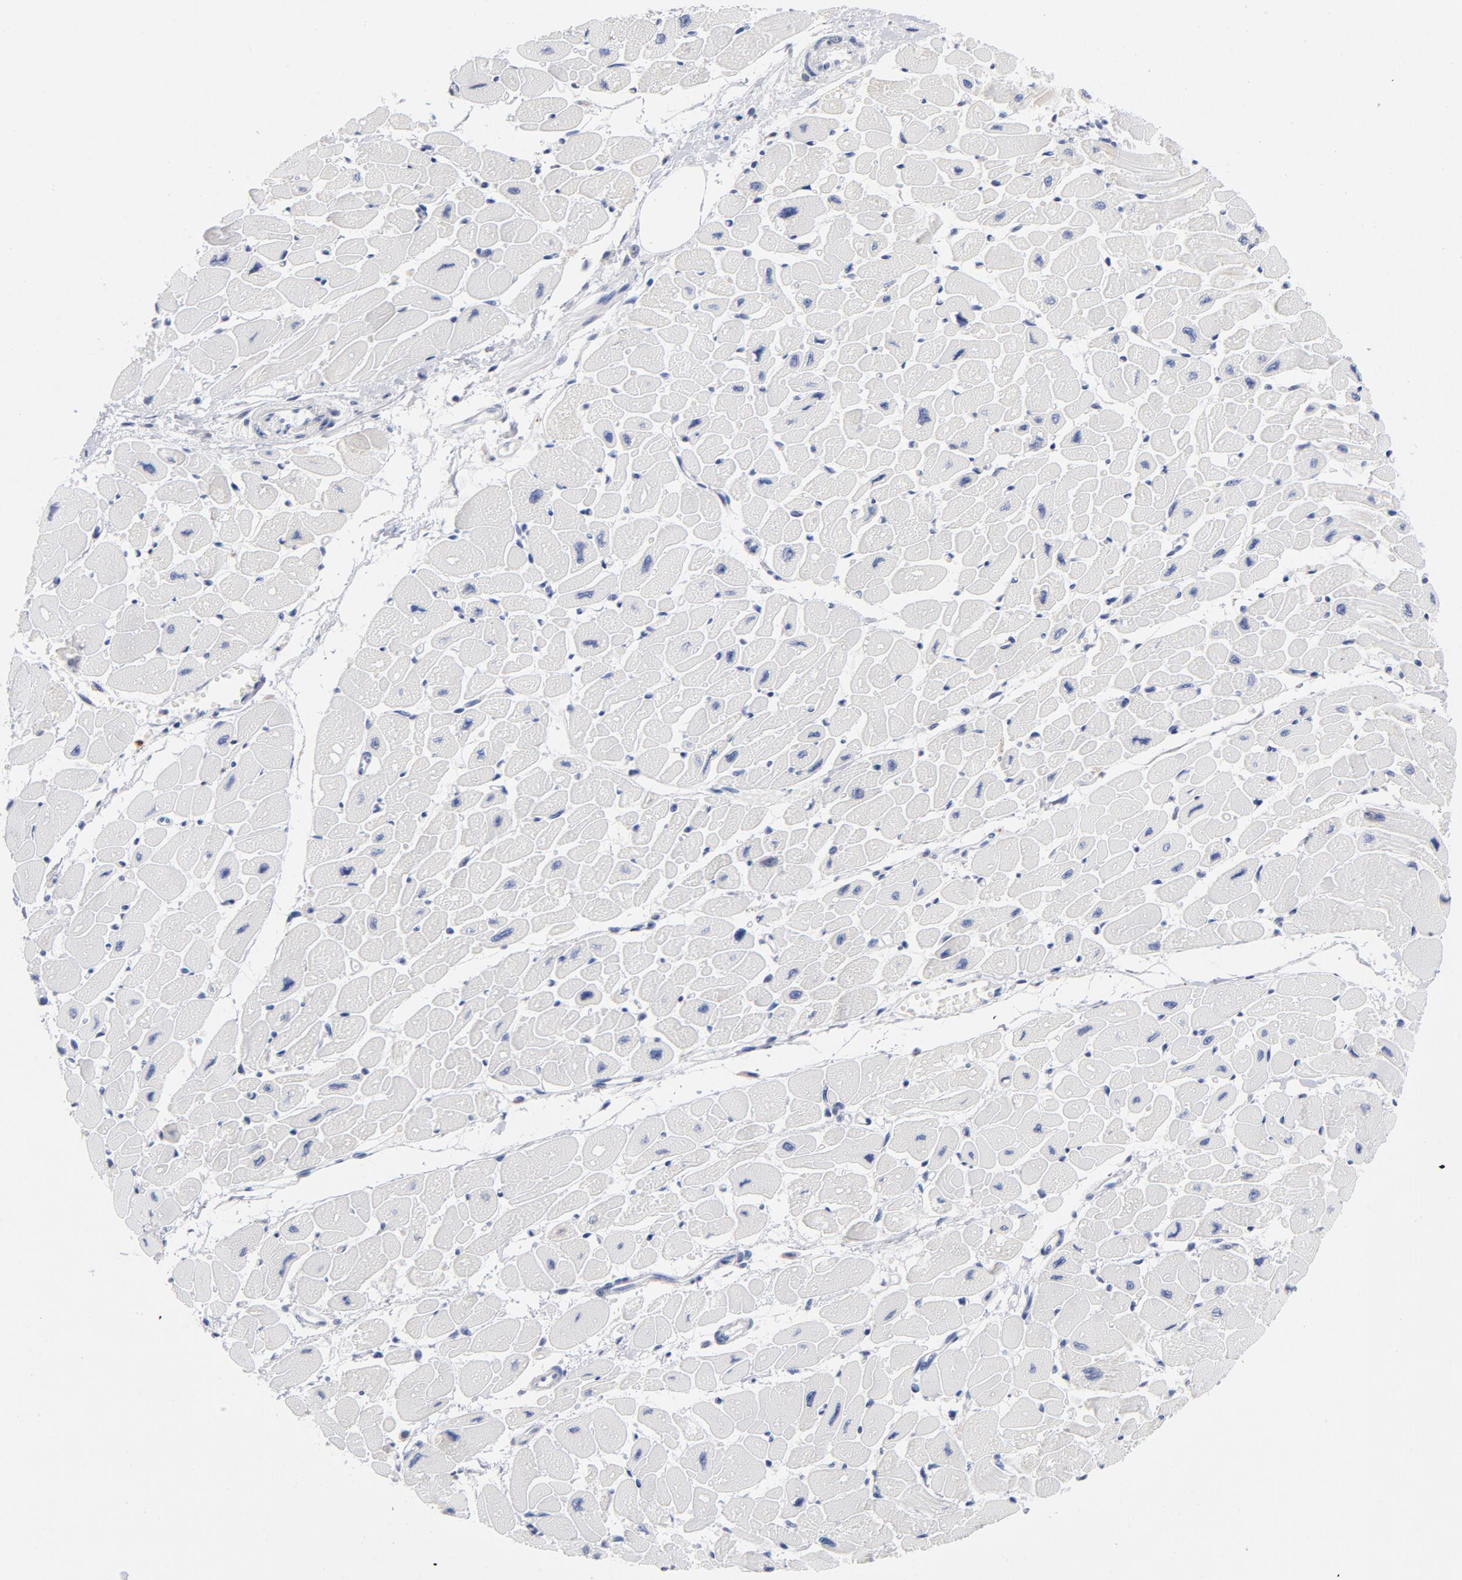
{"staining": {"intensity": "negative", "quantity": "none", "location": "none"}, "tissue": "heart muscle", "cell_type": "Cardiomyocytes", "image_type": "normal", "snomed": [{"axis": "morphology", "description": "Normal tissue, NOS"}, {"axis": "topography", "description": "Heart"}], "caption": "The IHC image has no significant positivity in cardiomyocytes of heart muscle.", "gene": "RBM3", "patient": {"sex": "female", "age": 54}}